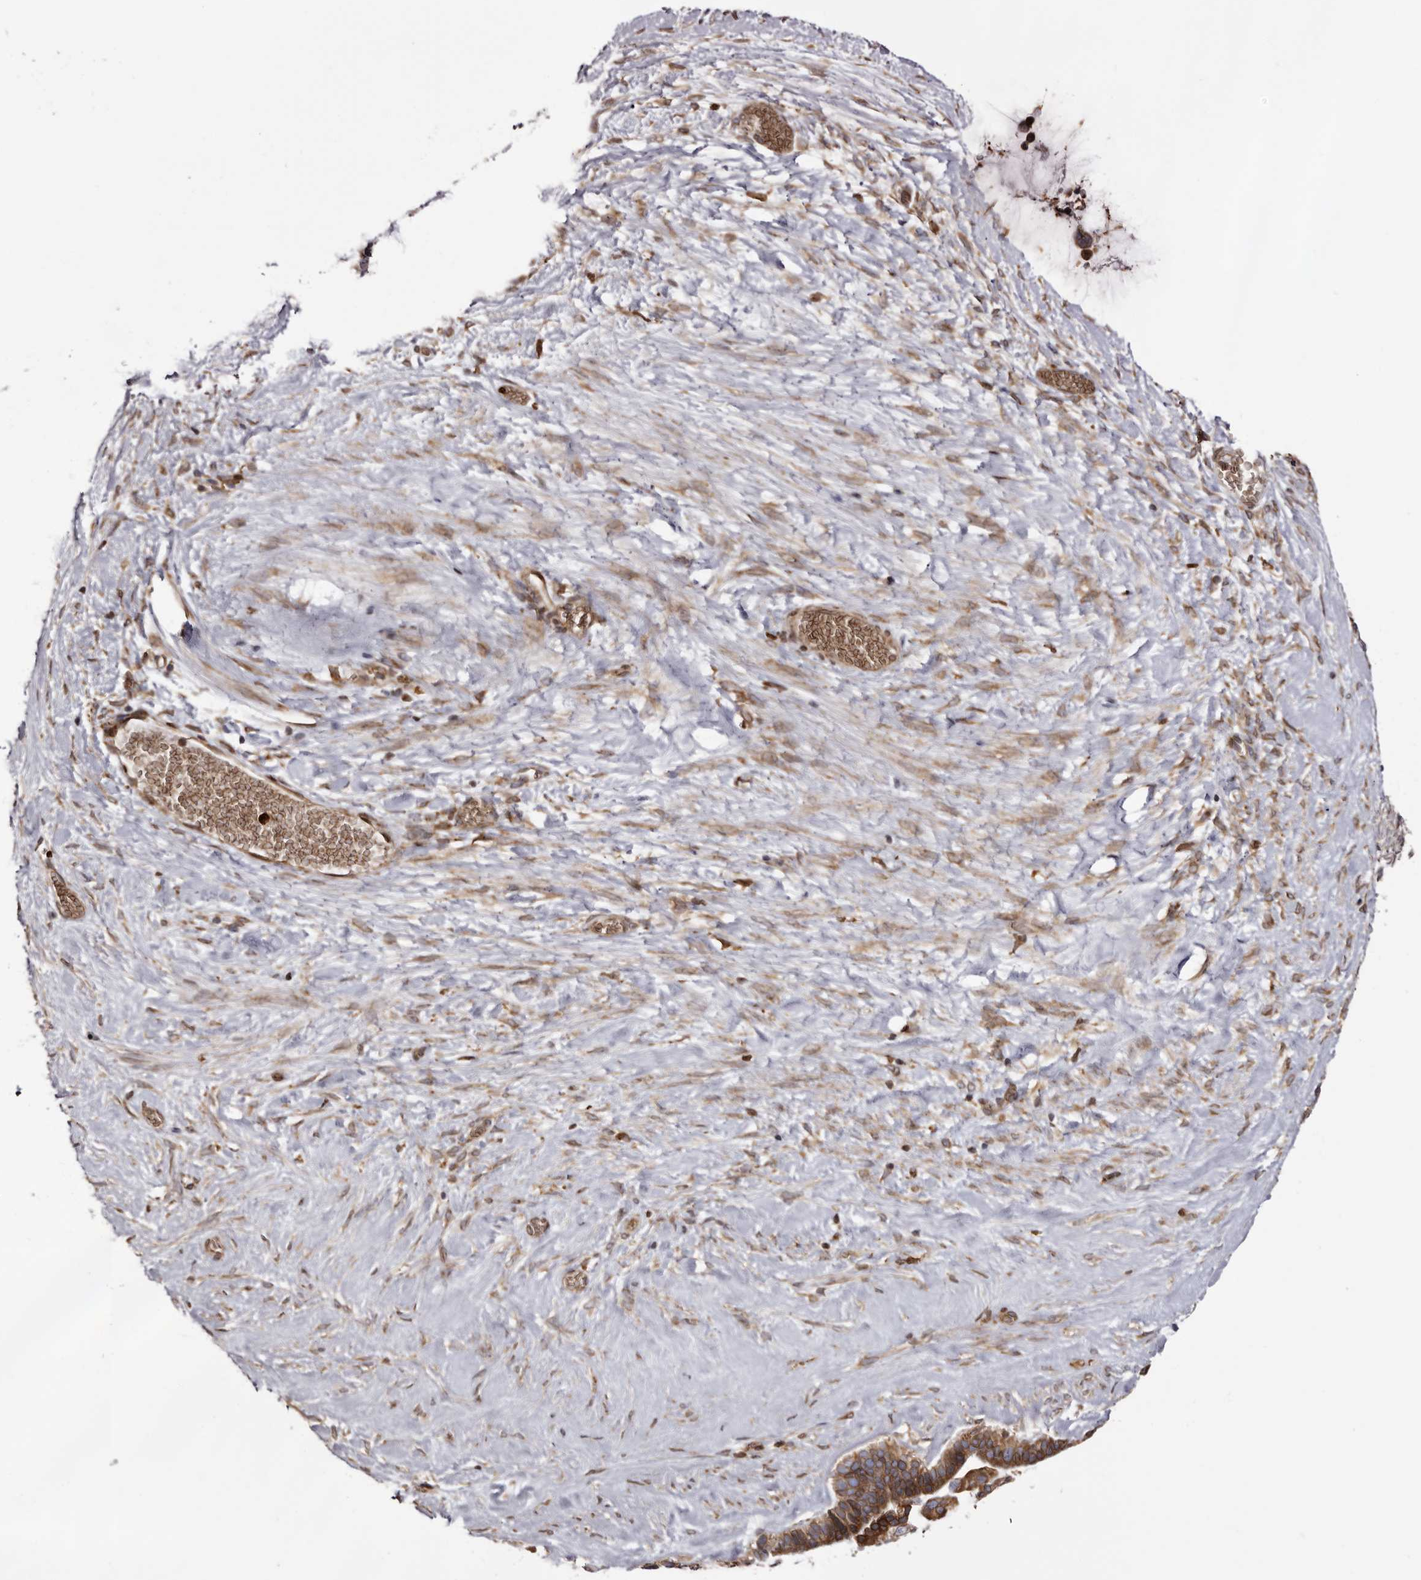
{"staining": {"intensity": "strong", "quantity": ">75%", "location": "cytoplasmic/membranous"}, "tissue": "ovarian cancer", "cell_type": "Tumor cells", "image_type": "cancer", "snomed": [{"axis": "morphology", "description": "Cystadenocarcinoma, serous, NOS"}, {"axis": "topography", "description": "Ovary"}], "caption": "Human ovarian cancer (serous cystadenocarcinoma) stained with a protein marker reveals strong staining in tumor cells.", "gene": "C4orf3", "patient": {"sex": "female", "age": 56}}